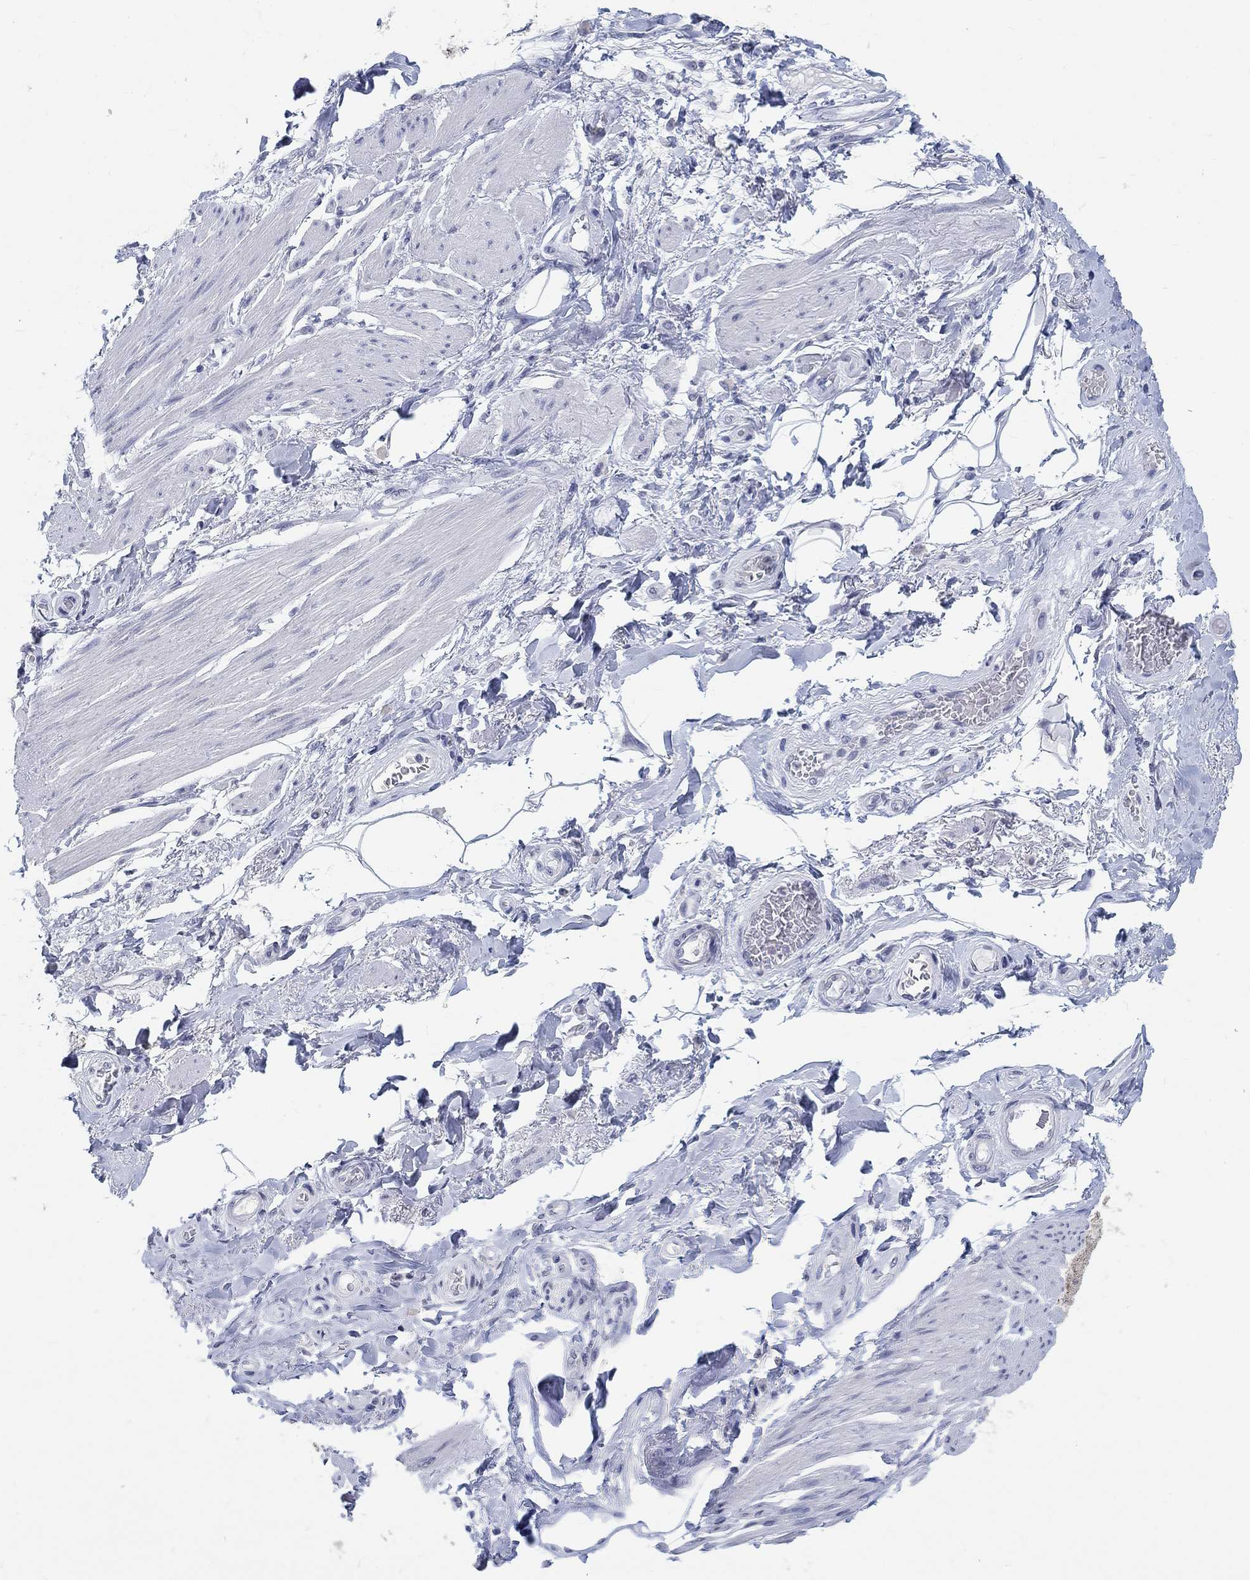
{"staining": {"intensity": "negative", "quantity": "none", "location": "none"}, "tissue": "adipose tissue", "cell_type": "Adipocytes", "image_type": "normal", "snomed": [{"axis": "morphology", "description": "Normal tissue, NOS"}, {"axis": "topography", "description": "Skeletal muscle"}, {"axis": "topography", "description": "Anal"}, {"axis": "topography", "description": "Peripheral nerve tissue"}], "caption": "An image of adipose tissue stained for a protein displays no brown staining in adipocytes.", "gene": "ANKS1B", "patient": {"sex": "male", "age": 53}}